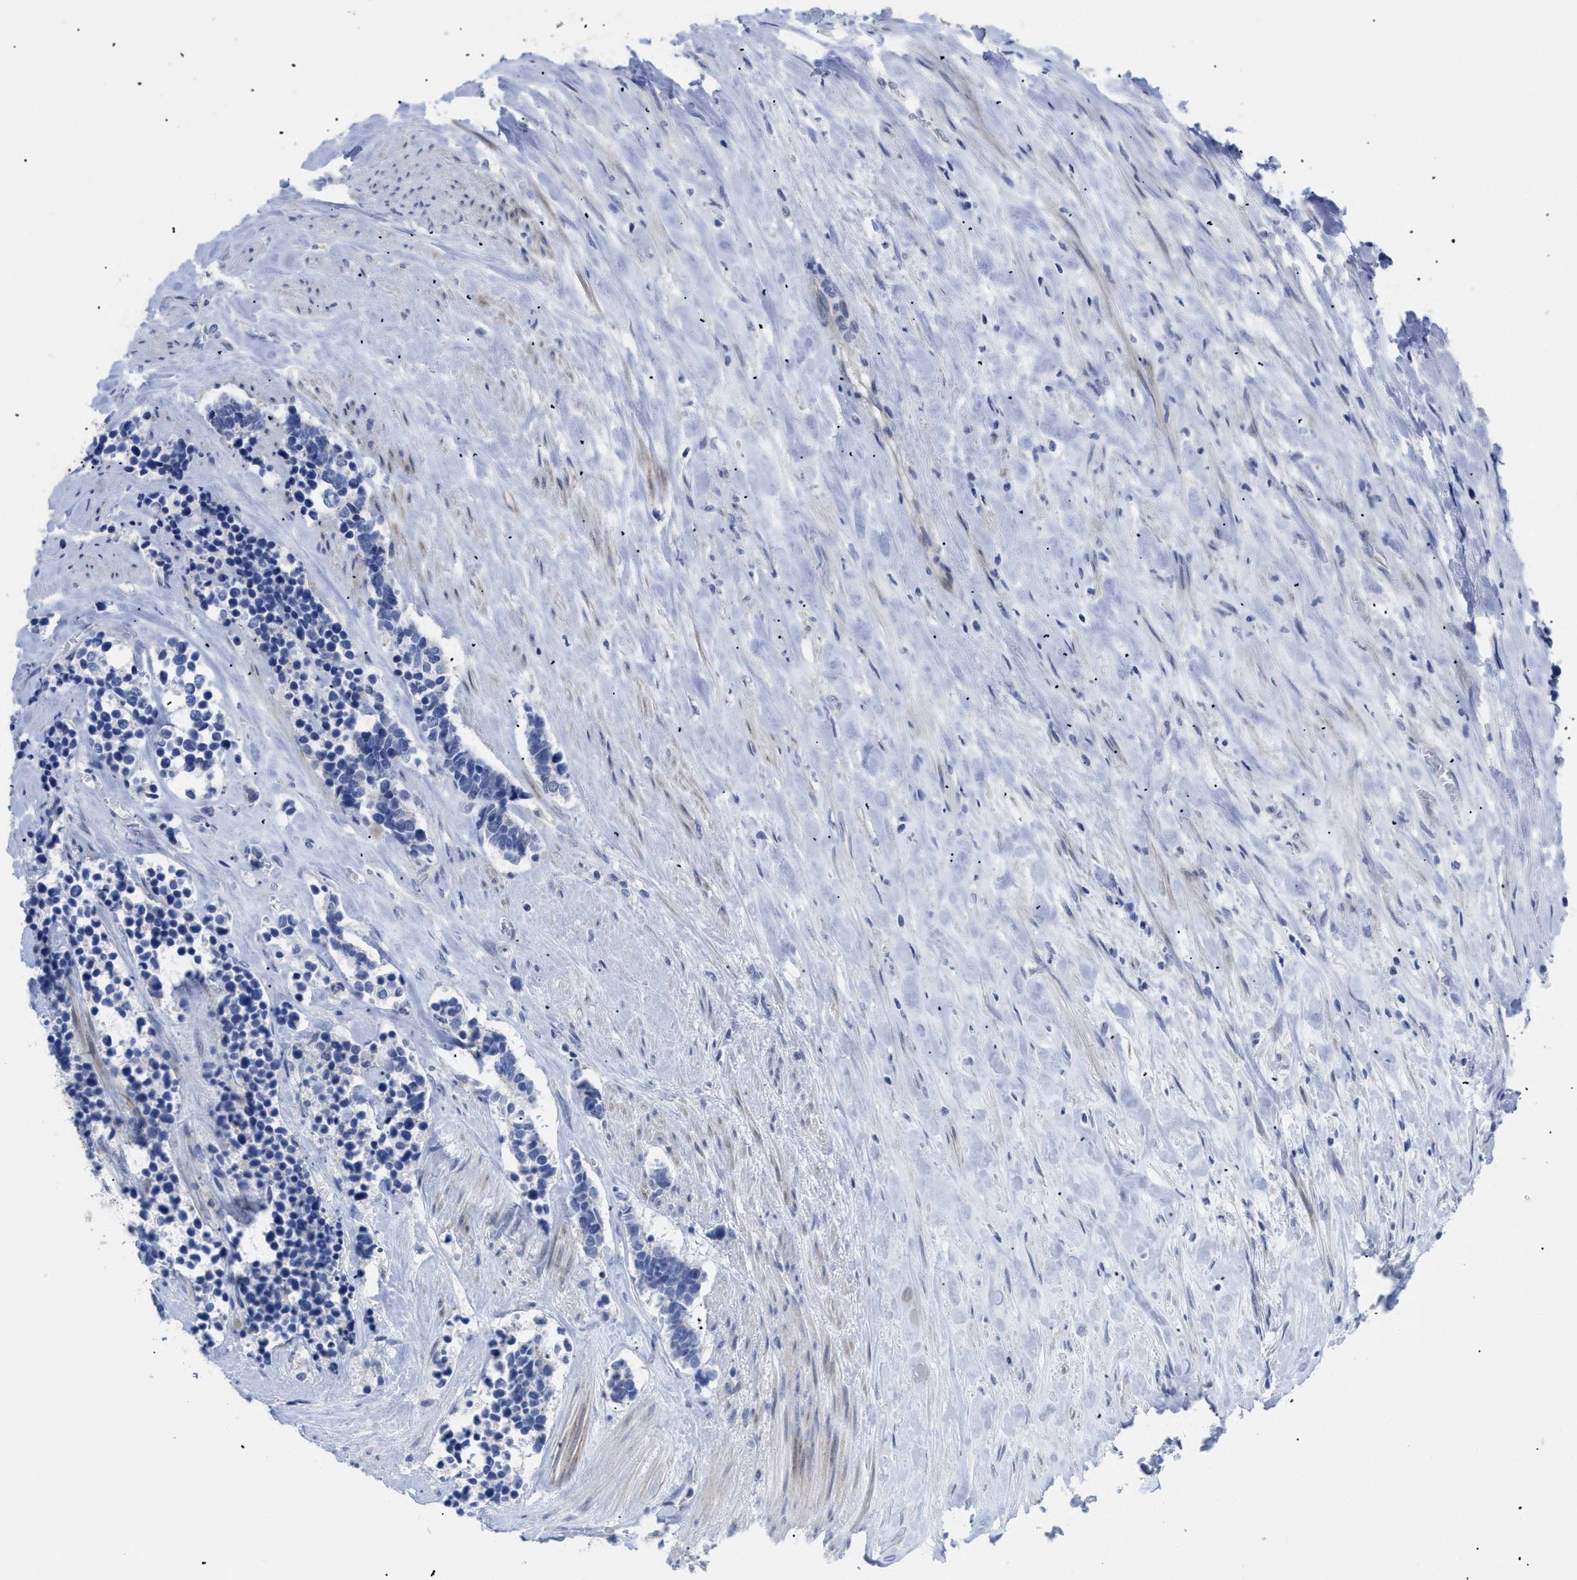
{"staining": {"intensity": "negative", "quantity": "none", "location": "none"}, "tissue": "carcinoid", "cell_type": "Tumor cells", "image_type": "cancer", "snomed": [{"axis": "morphology", "description": "Carcinoma, NOS"}, {"axis": "morphology", "description": "Carcinoid, malignant, NOS"}, {"axis": "topography", "description": "Urinary bladder"}], "caption": "The histopathology image demonstrates no significant expression in tumor cells of malignant carcinoid. (Immunohistochemistry, brightfield microscopy, high magnification).", "gene": "CAV3", "patient": {"sex": "male", "age": 57}}